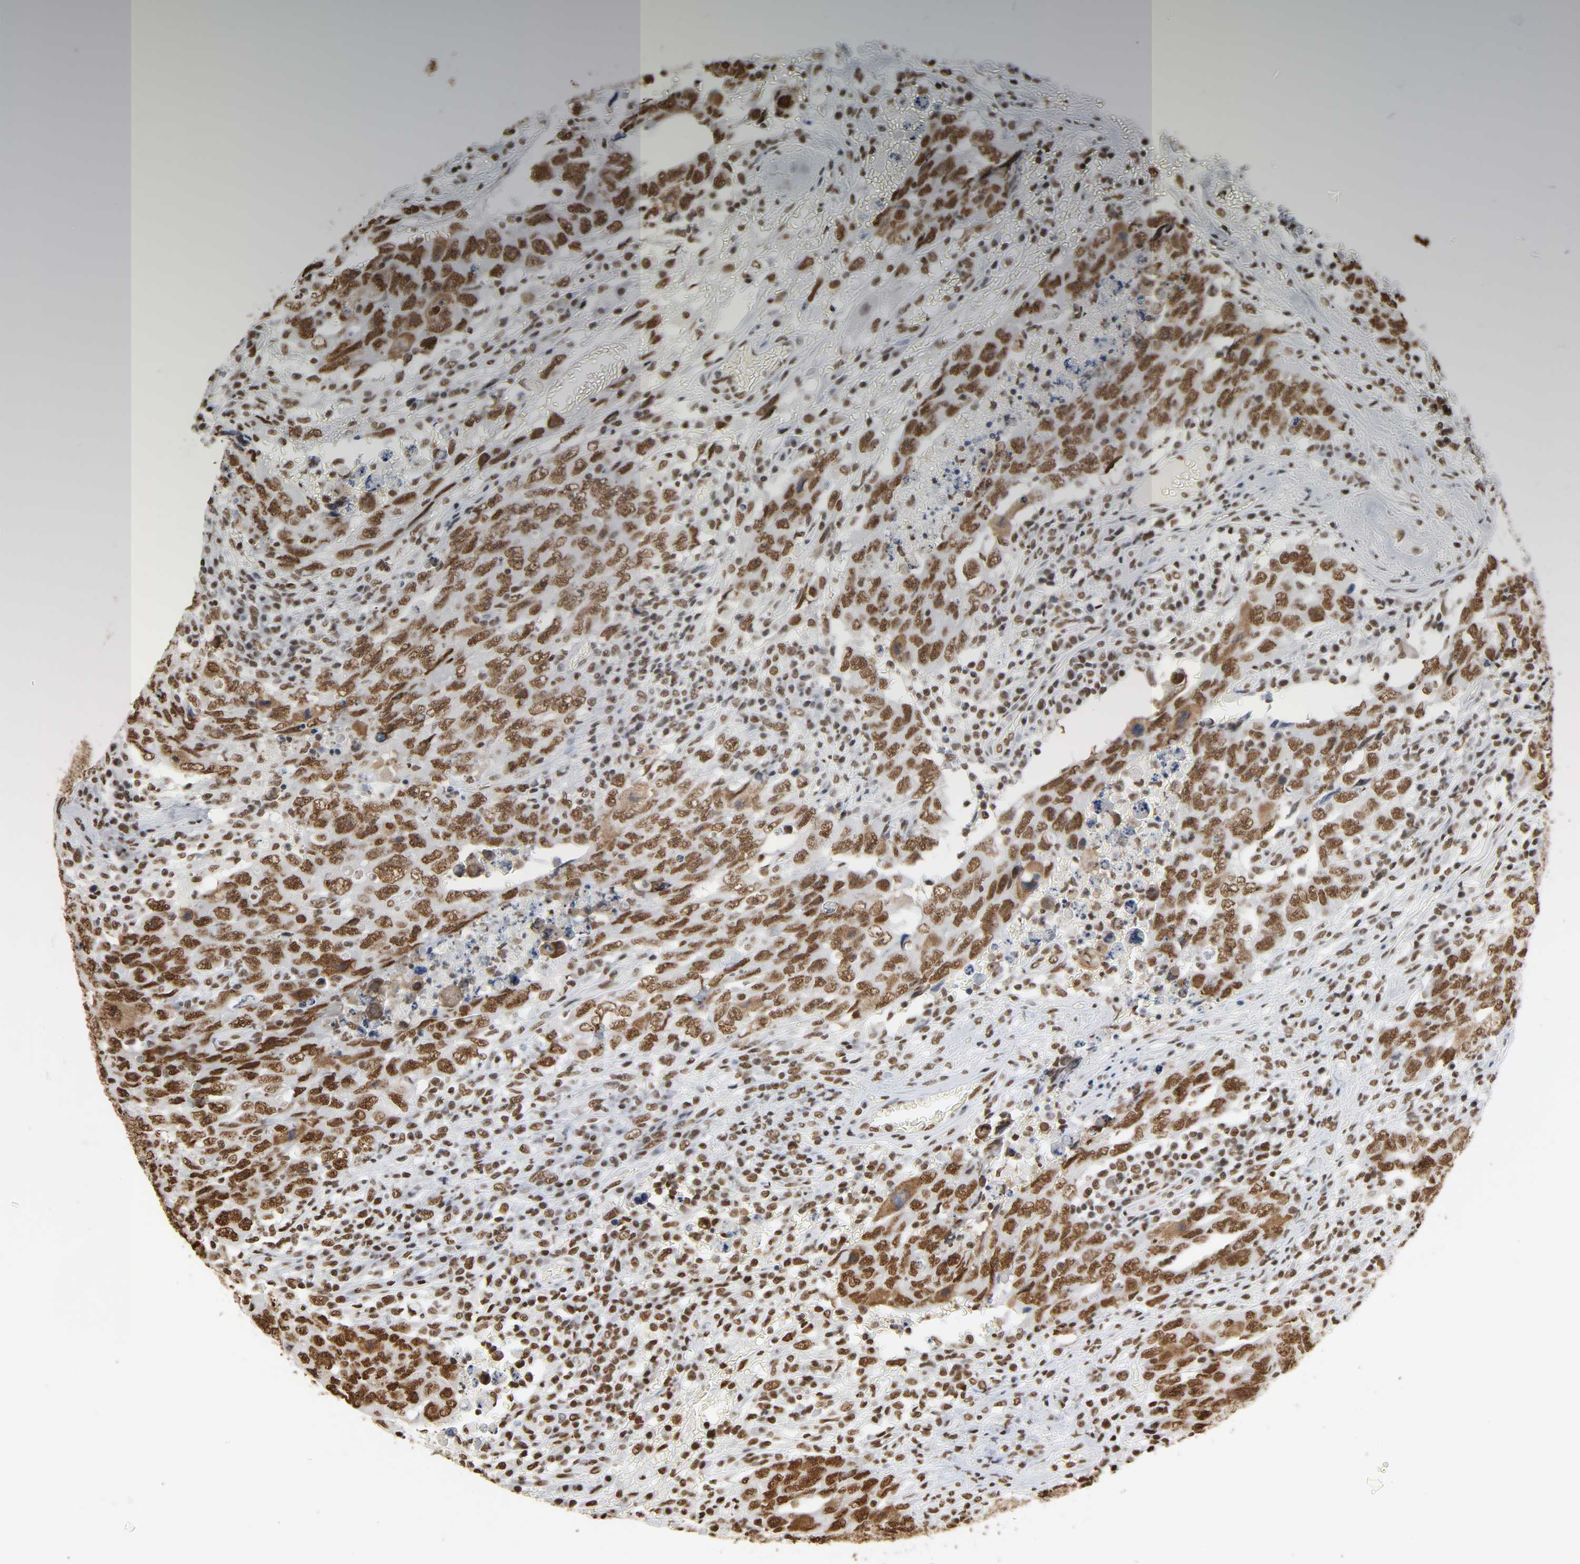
{"staining": {"intensity": "moderate", "quantity": ">75%", "location": "nuclear"}, "tissue": "testis cancer", "cell_type": "Tumor cells", "image_type": "cancer", "snomed": [{"axis": "morphology", "description": "Carcinoma, Embryonal, NOS"}, {"axis": "topography", "description": "Testis"}], "caption": "Immunohistochemistry image of neoplastic tissue: embryonal carcinoma (testis) stained using IHC exhibits medium levels of moderate protein expression localized specifically in the nuclear of tumor cells, appearing as a nuclear brown color.", "gene": "HNRNPC", "patient": {"sex": "male", "age": 26}}